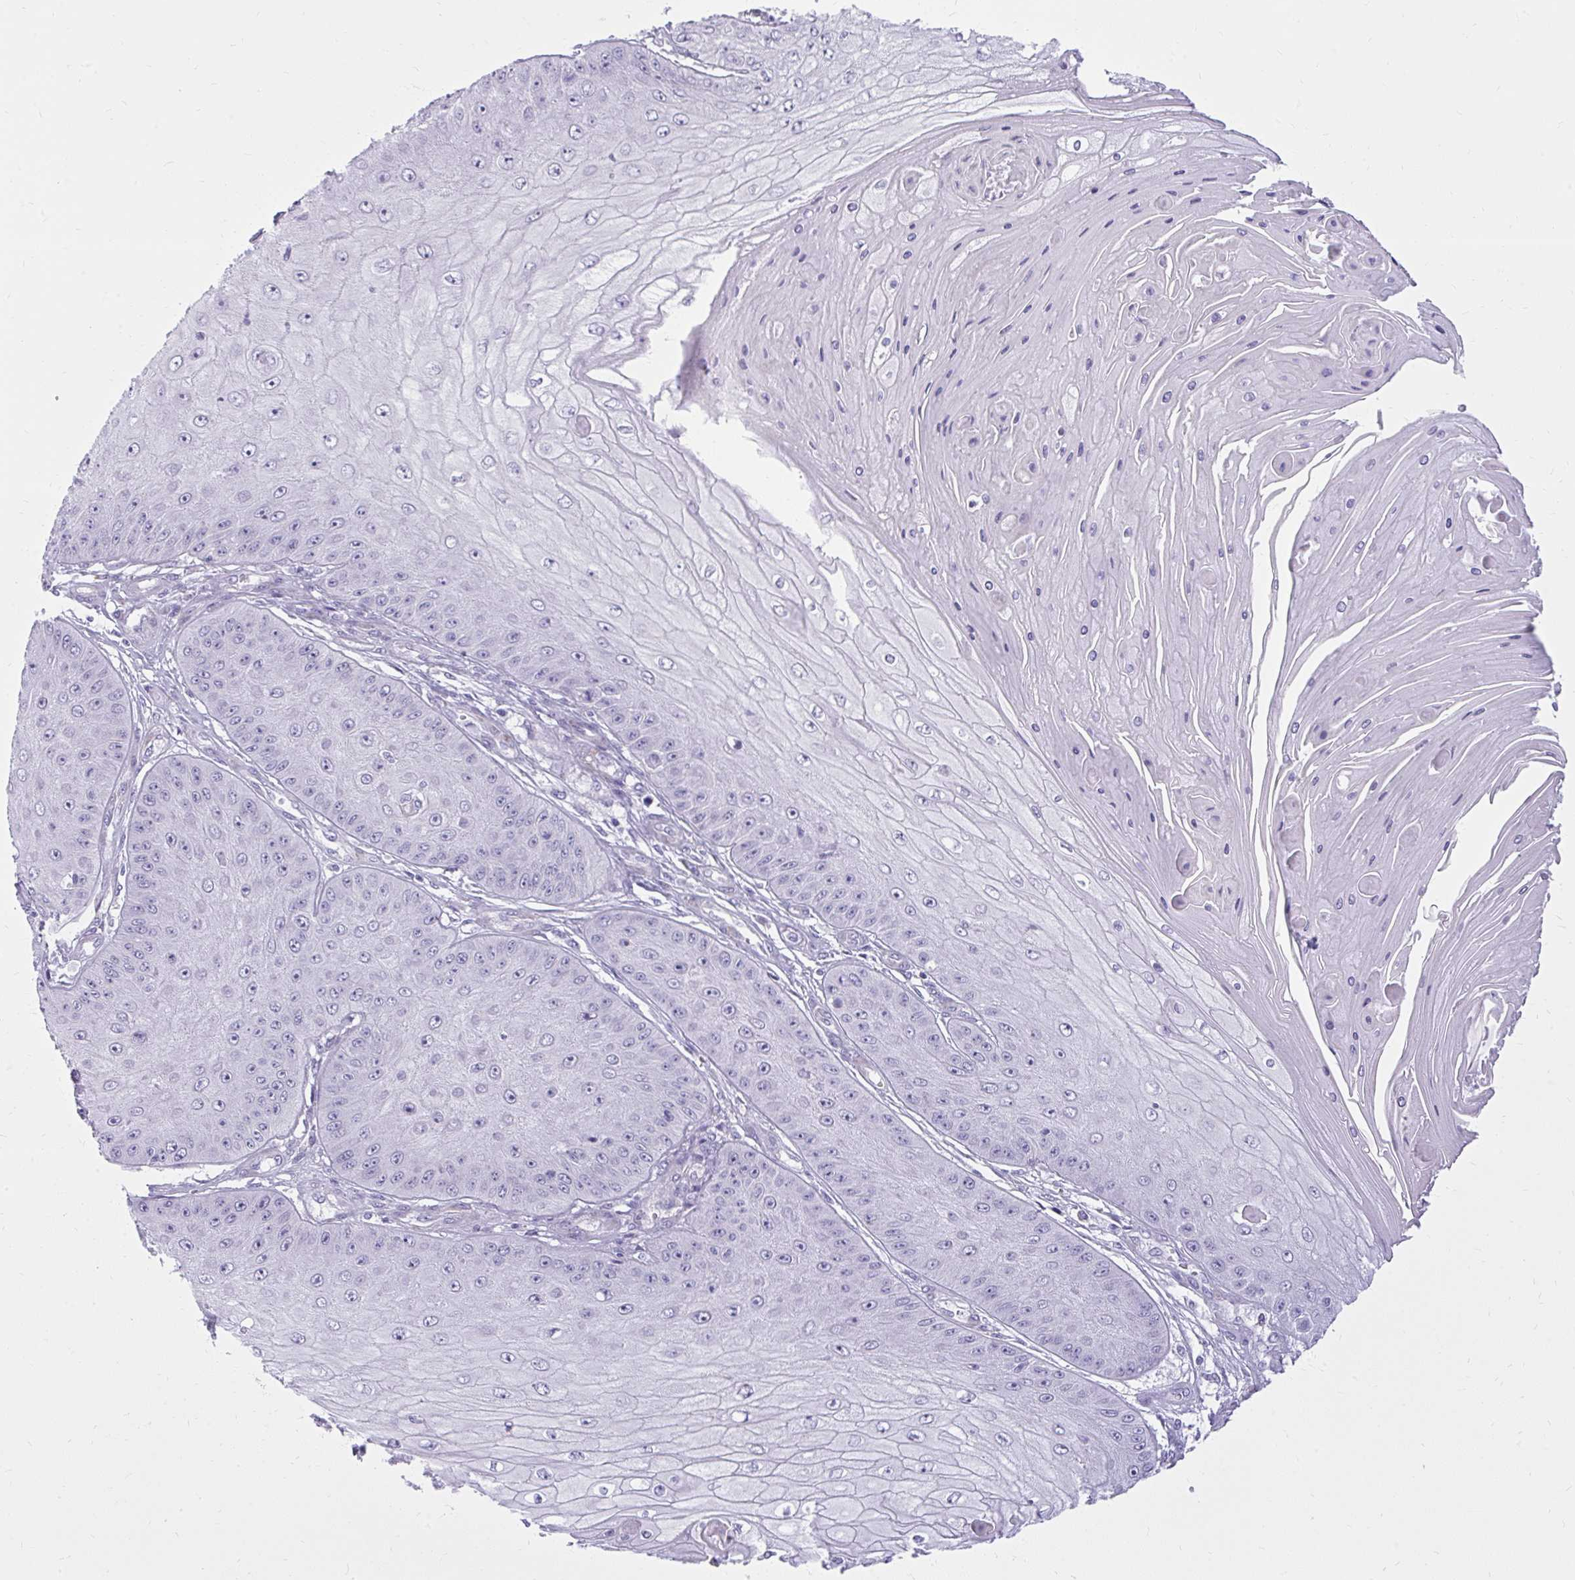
{"staining": {"intensity": "negative", "quantity": "none", "location": "none"}, "tissue": "skin cancer", "cell_type": "Tumor cells", "image_type": "cancer", "snomed": [{"axis": "morphology", "description": "Squamous cell carcinoma, NOS"}, {"axis": "topography", "description": "Skin"}], "caption": "Protein analysis of skin cancer (squamous cell carcinoma) exhibits no significant staining in tumor cells.", "gene": "PRAP1", "patient": {"sex": "male", "age": 70}}